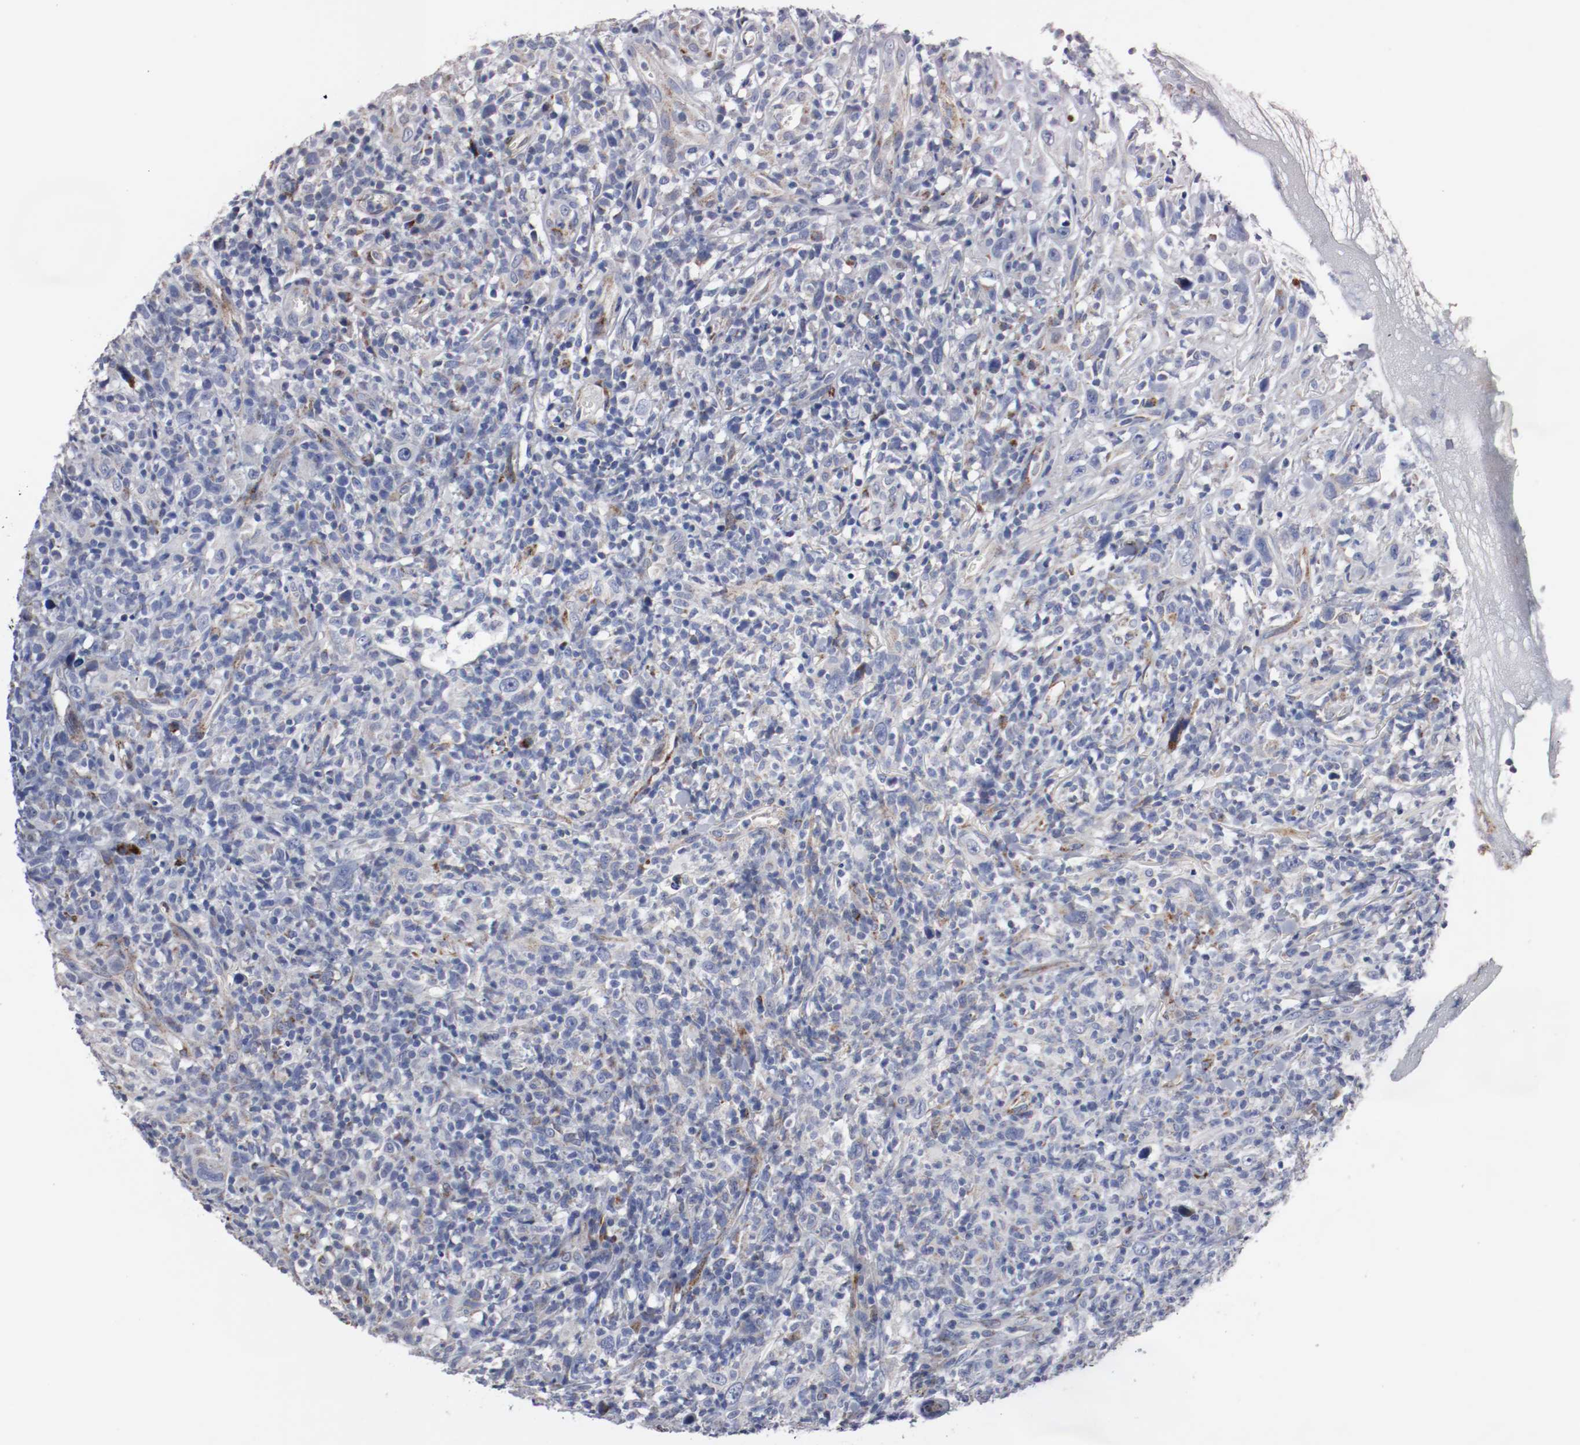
{"staining": {"intensity": "weak", "quantity": "<25%", "location": "cytoplasmic/membranous"}, "tissue": "thyroid cancer", "cell_type": "Tumor cells", "image_type": "cancer", "snomed": [{"axis": "morphology", "description": "Carcinoma, NOS"}, {"axis": "topography", "description": "Thyroid gland"}], "caption": "Carcinoma (thyroid) was stained to show a protein in brown. There is no significant expression in tumor cells. The staining was performed using DAB to visualize the protein expression in brown, while the nuclei were stained in blue with hematoxylin (Magnification: 20x).", "gene": "TUBD1", "patient": {"sex": "female", "age": 77}}